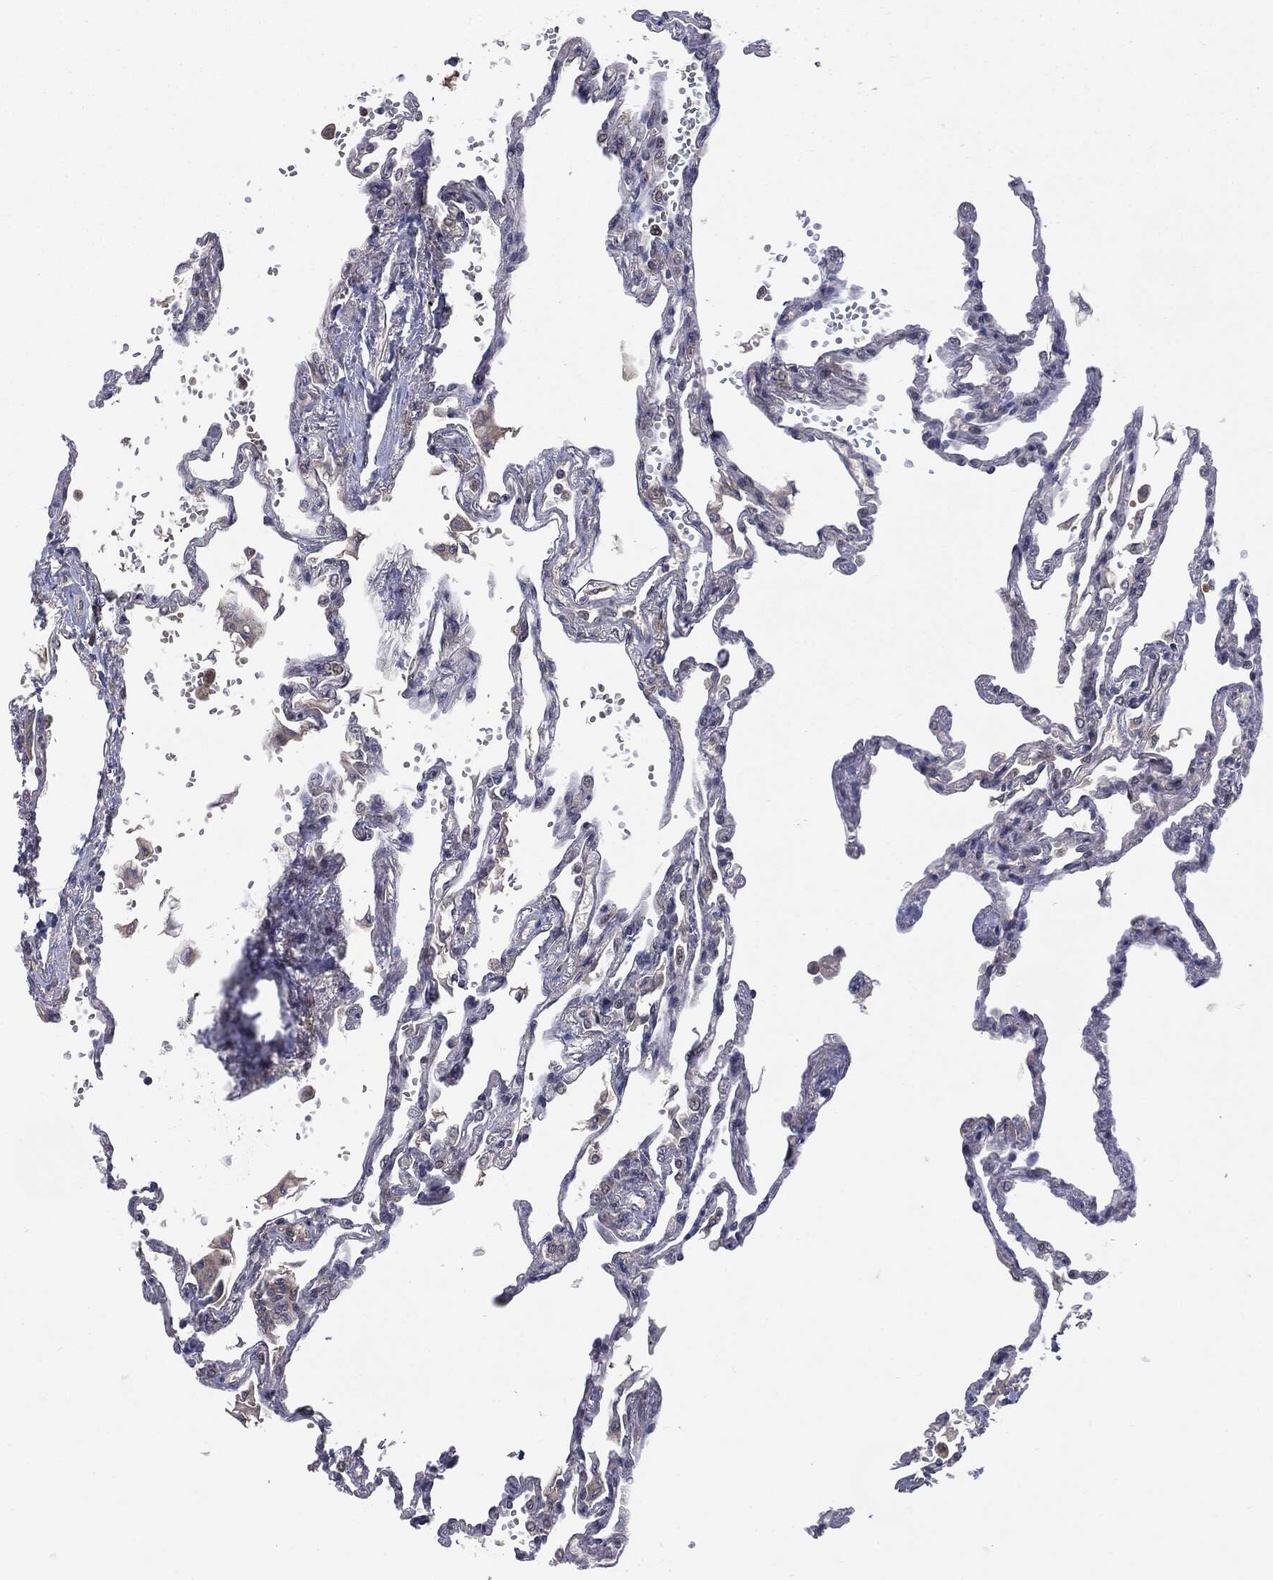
{"staining": {"intensity": "negative", "quantity": "none", "location": "none"}, "tissue": "lung", "cell_type": "Alveolar cells", "image_type": "normal", "snomed": [{"axis": "morphology", "description": "Normal tissue, NOS"}, {"axis": "topography", "description": "Lung"}], "caption": "Immunohistochemistry photomicrograph of benign lung: lung stained with DAB (3,3'-diaminobenzidine) reveals no significant protein positivity in alveolar cells. The staining was performed using DAB (3,3'-diaminobenzidine) to visualize the protein expression in brown, while the nuclei were stained in blue with hematoxylin (Magnification: 20x).", "gene": "PTPA", "patient": {"sex": "male", "age": 78}}